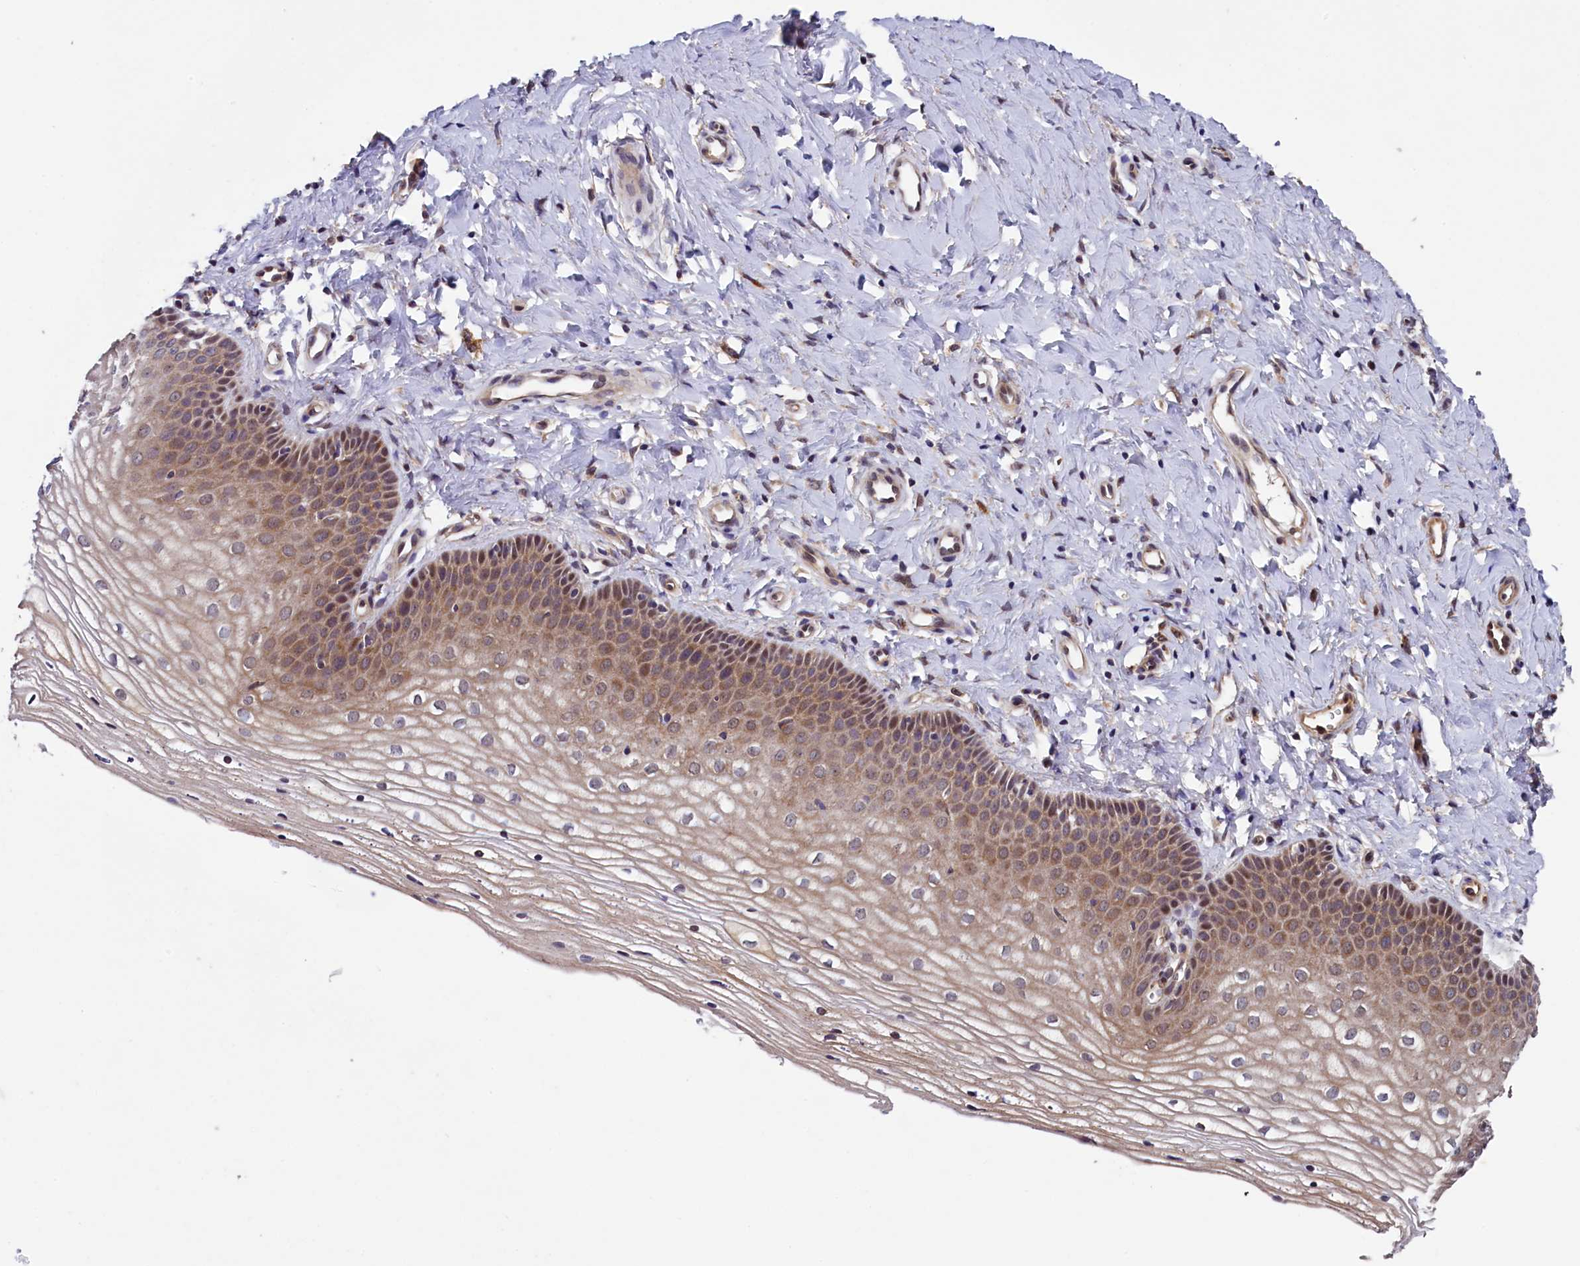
{"staining": {"intensity": "moderate", "quantity": ">75%", "location": "cytoplasmic/membranous,nuclear"}, "tissue": "vagina", "cell_type": "Squamous epithelial cells", "image_type": "normal", "snomed": [{"axis": "morphology", "description": "Normal tissue, NOS"}, {"axis": "topography", "description": "Vagina"}], "caption": "Squamous epithelial cells exhibit medium levels of moderate cytoplasmic/membranous,nuclear staining in about >75% of cells in unremarkable human vagina.", "gene": "BLTP3B", "patient": {"sex": "female", "age": 68}}